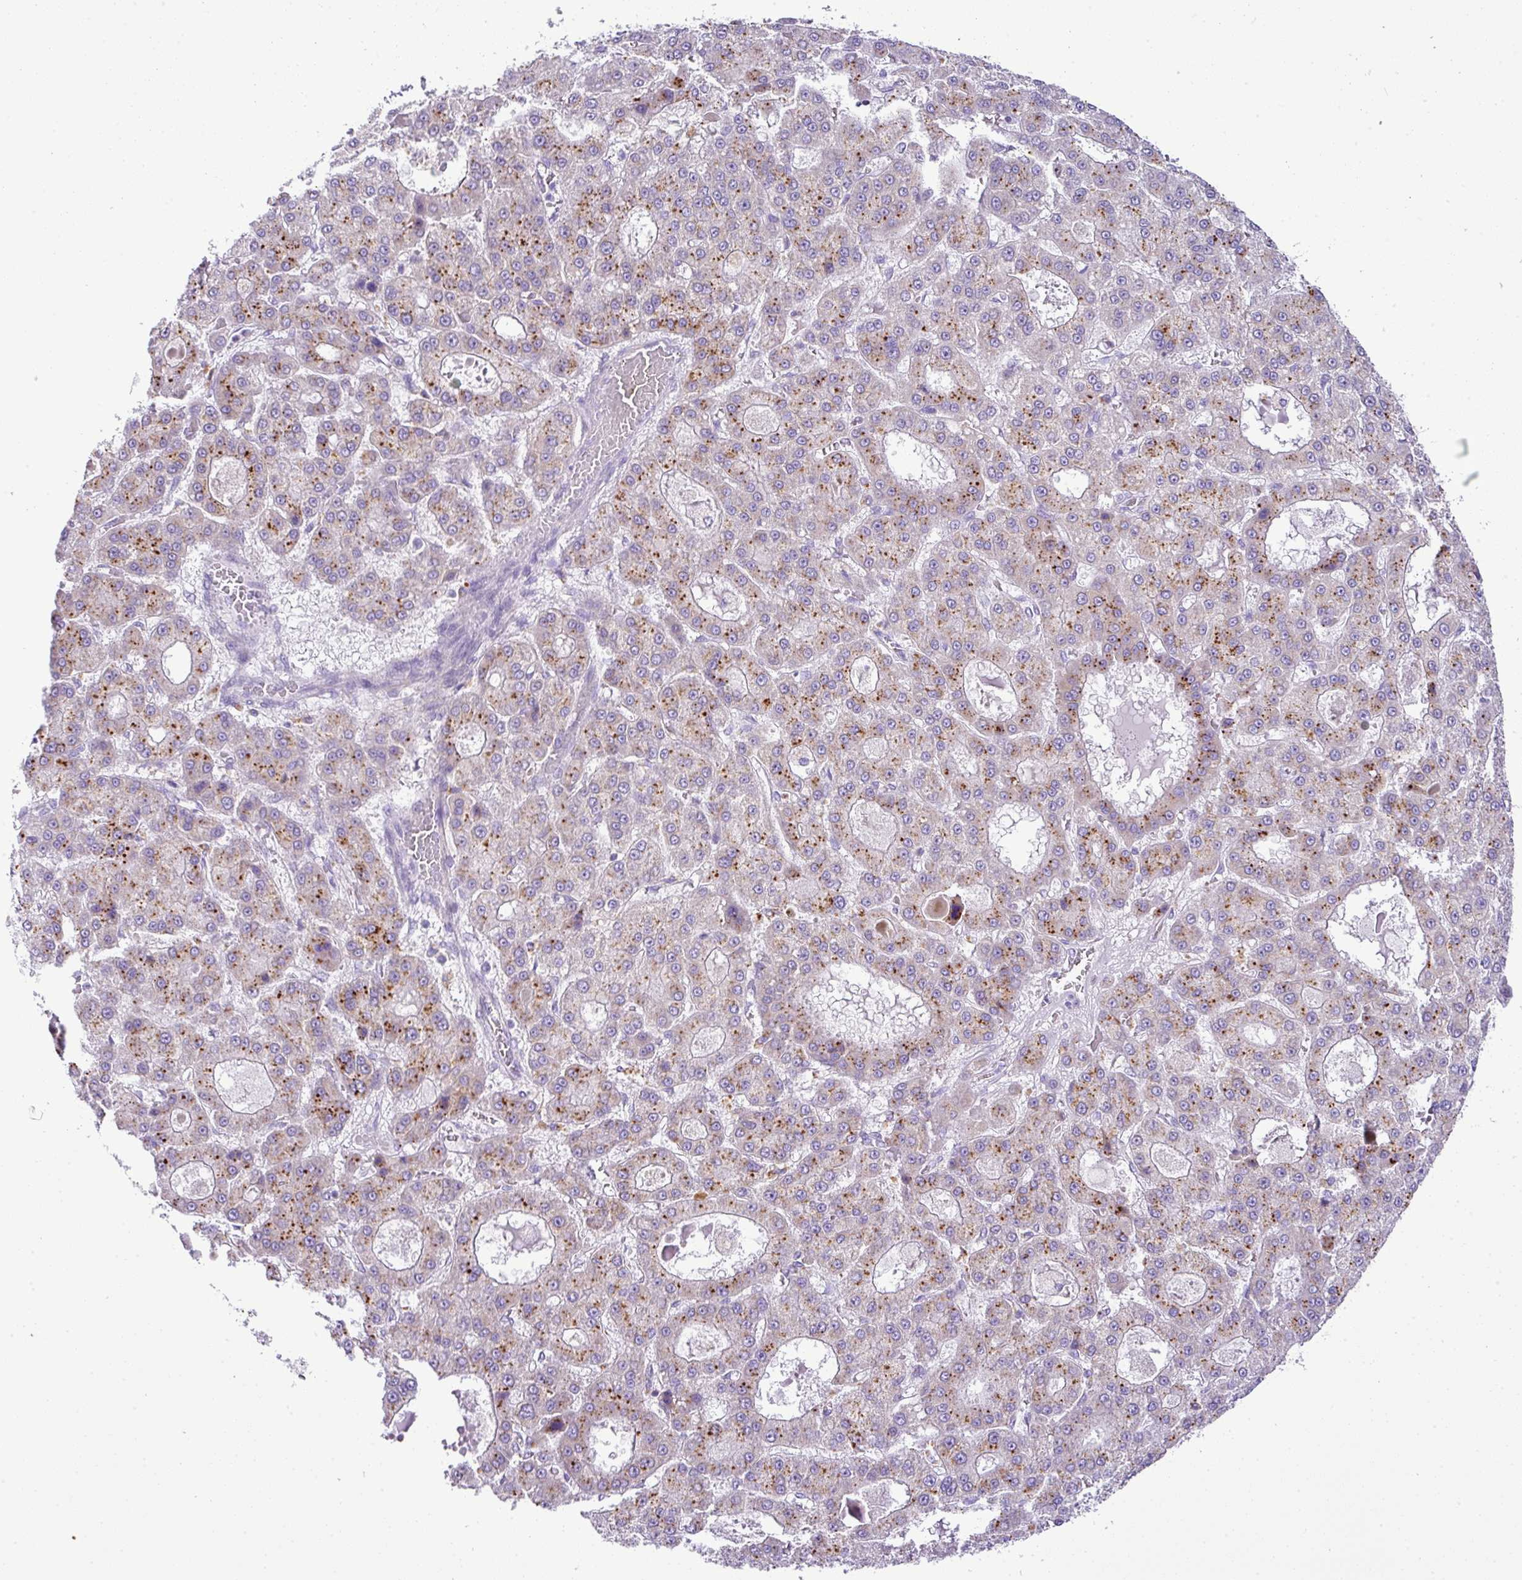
{"staining": {"intensity": "moderate", "quantity": ">75%", "location": "cytoplasmic/membranous"}, "tissue": "liver cancer", "cell_type": "Tumor cells", "image_type": "cancer", "snomed": [{"axis": "morphology", "description": "Carcinoma, Hepatocellular, NOS"}, {"axis": "topography", "description": "Liver"}], "caption": "Liver hepatocellular carcinoma tissue displays moderate cytoplasmic/membranous expression in approximately >75% of tumor cells", "gene": "PGAP4", "patient": {"sex": "male", "age": 70}}